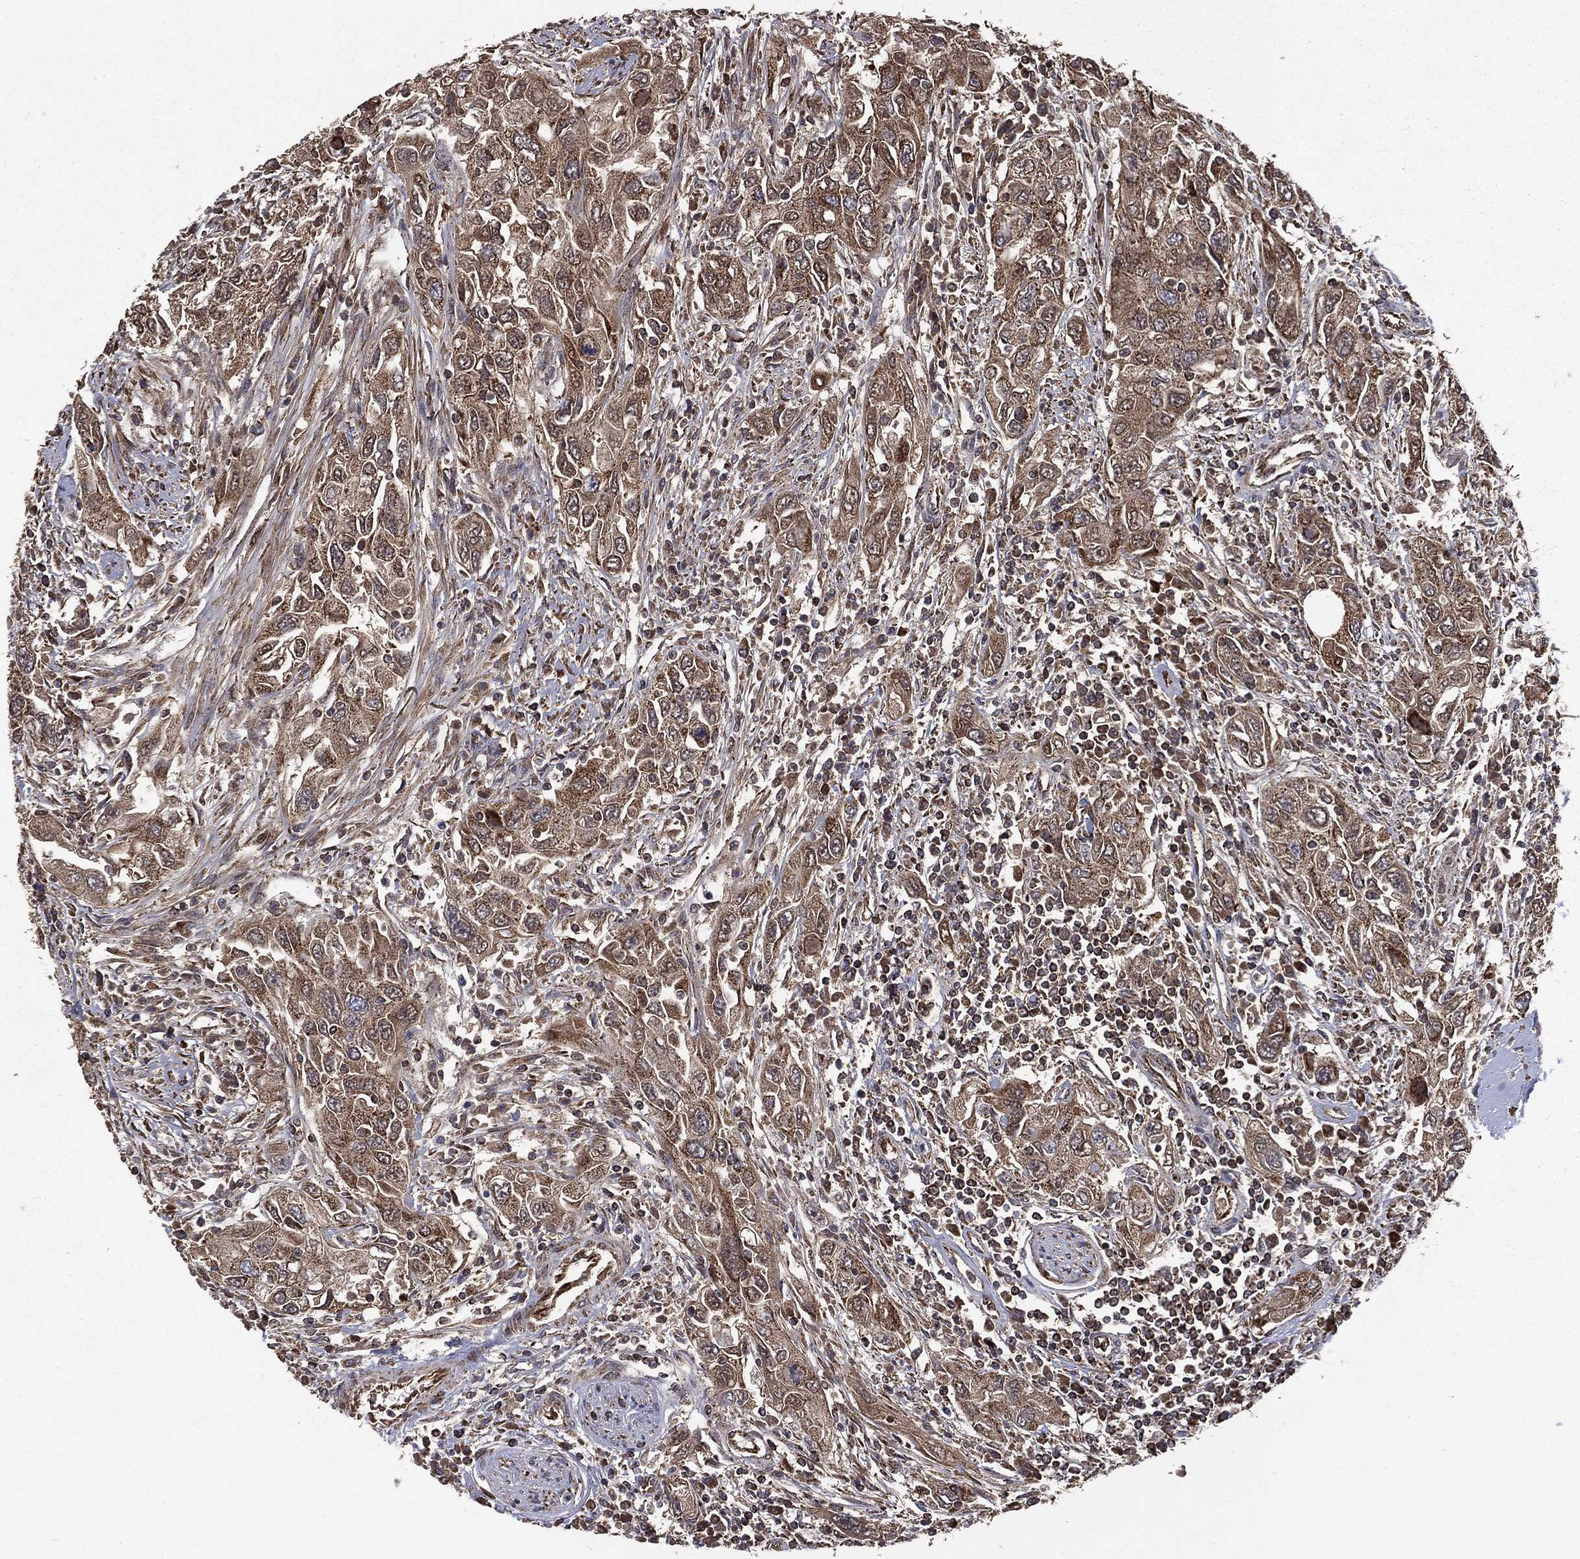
{"staining": {"intensity": "moderate", "quantity": ">75%", "location": "cytoplasmic/membranous"}, "tissue": "urothelial cancer", "cell_type": "Tumor cells", "image_type": "cancer", "snomed": [{"axis": "morphology", "description": "Urothelial carcinoma, High grade"}, {"axis": "topography", "description": "Urinary bladder"}], "caption": "This histopathology image shows immunohistochemistry (IHC) staining of human high-grade urothelial carcinoma, with medium moderate cytoplasmic/membranous expression in approximately >75% of tumor cells.", "gene": "GOT2", "patient": {"sex": "male", "age": 76}}